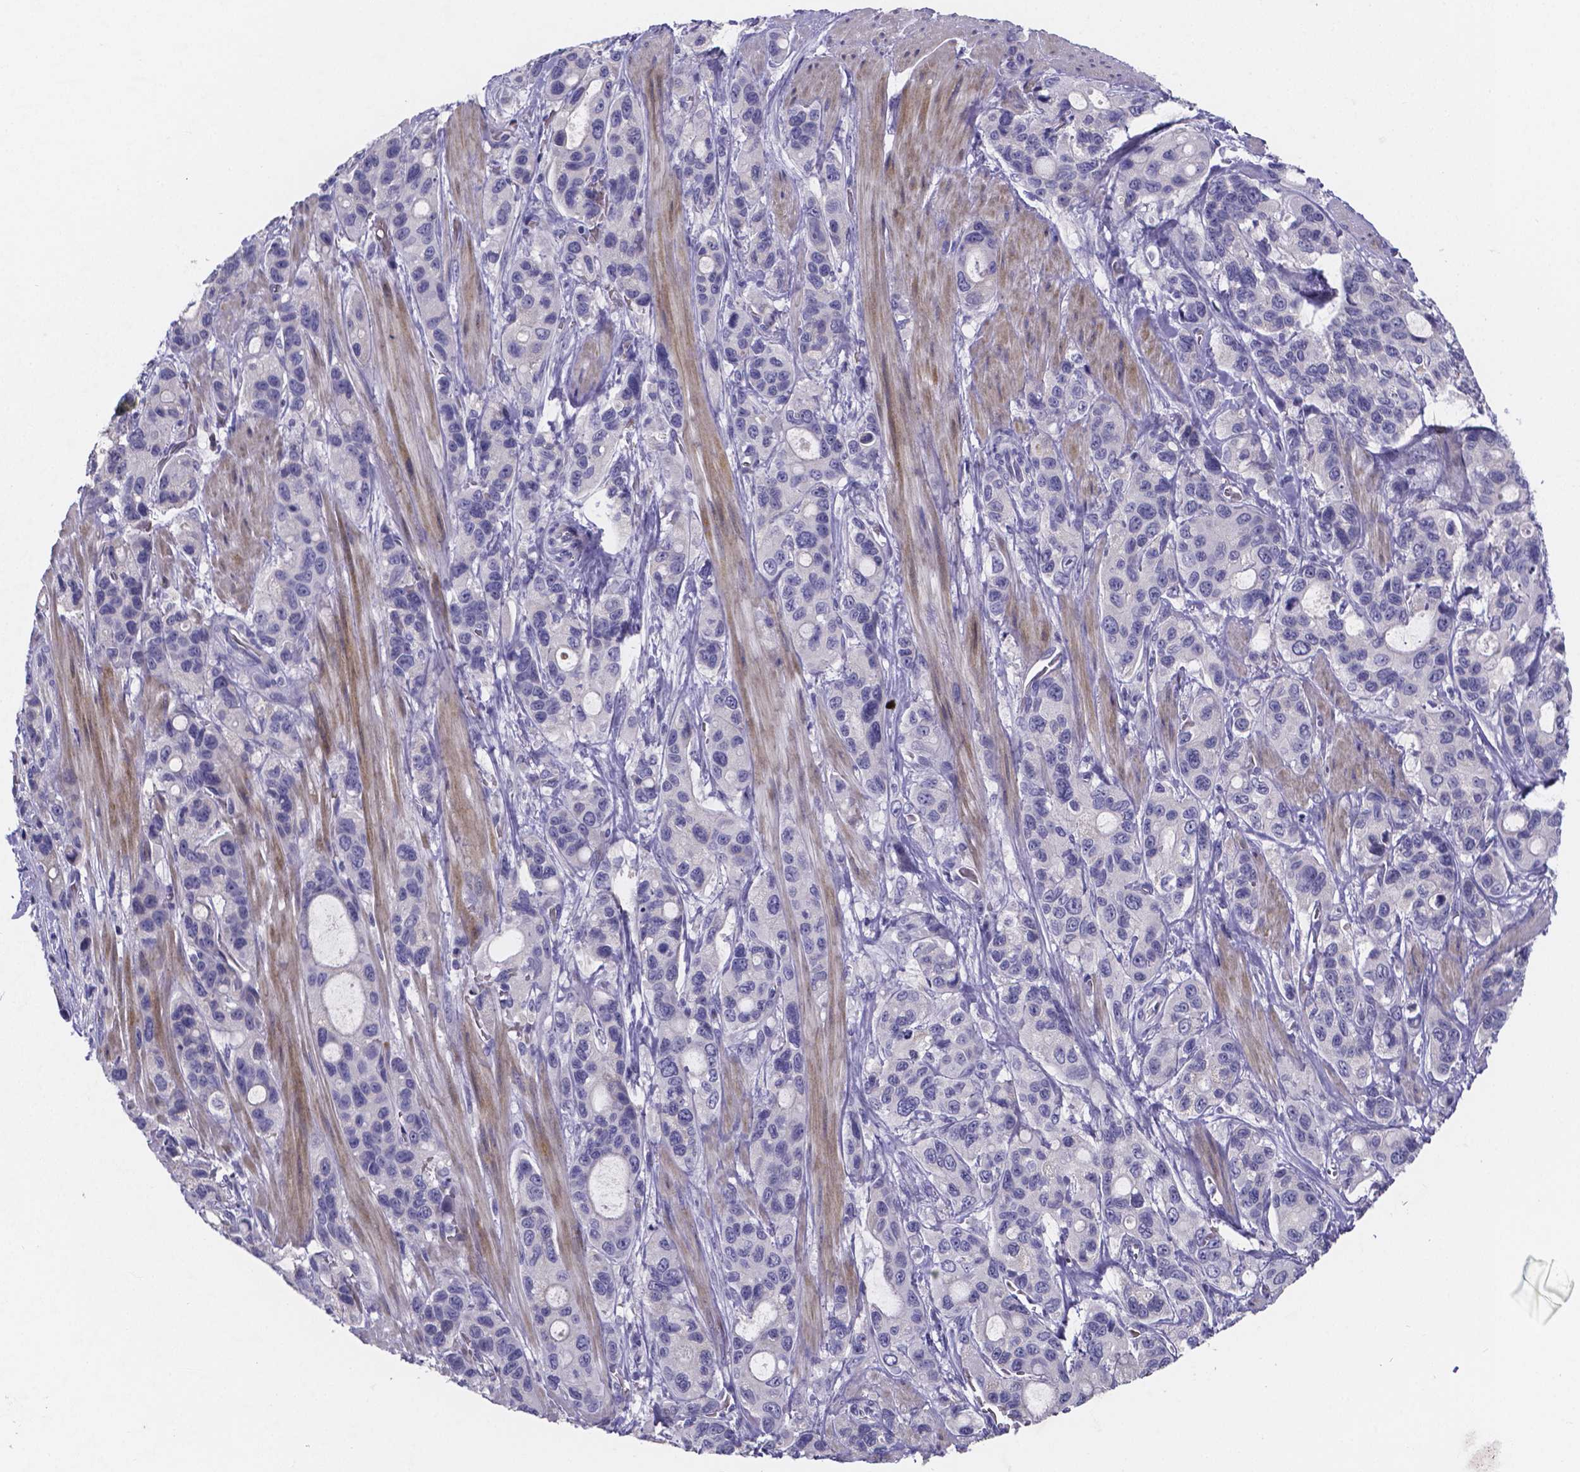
{"staining": {"intensity": "negative", "quantity": "none", "location": "none"}, "tissue": "stomach cancer", "cell_type": "Tumor cells", "image_type": "cancer", "snomed": [{"axis": "morphology", "description": "Adenocarcinoma, NOS"}, {"axis": "topography", "description": "Stomach"}], "caption": "A histopathology image of human stomach cancer is negative for staining in tumor cells. (Immunohistochemistry, brightfield microscopy, high magnification).", "gene": "GABRA3", "patient": {"sex": "male", "age": 63}}